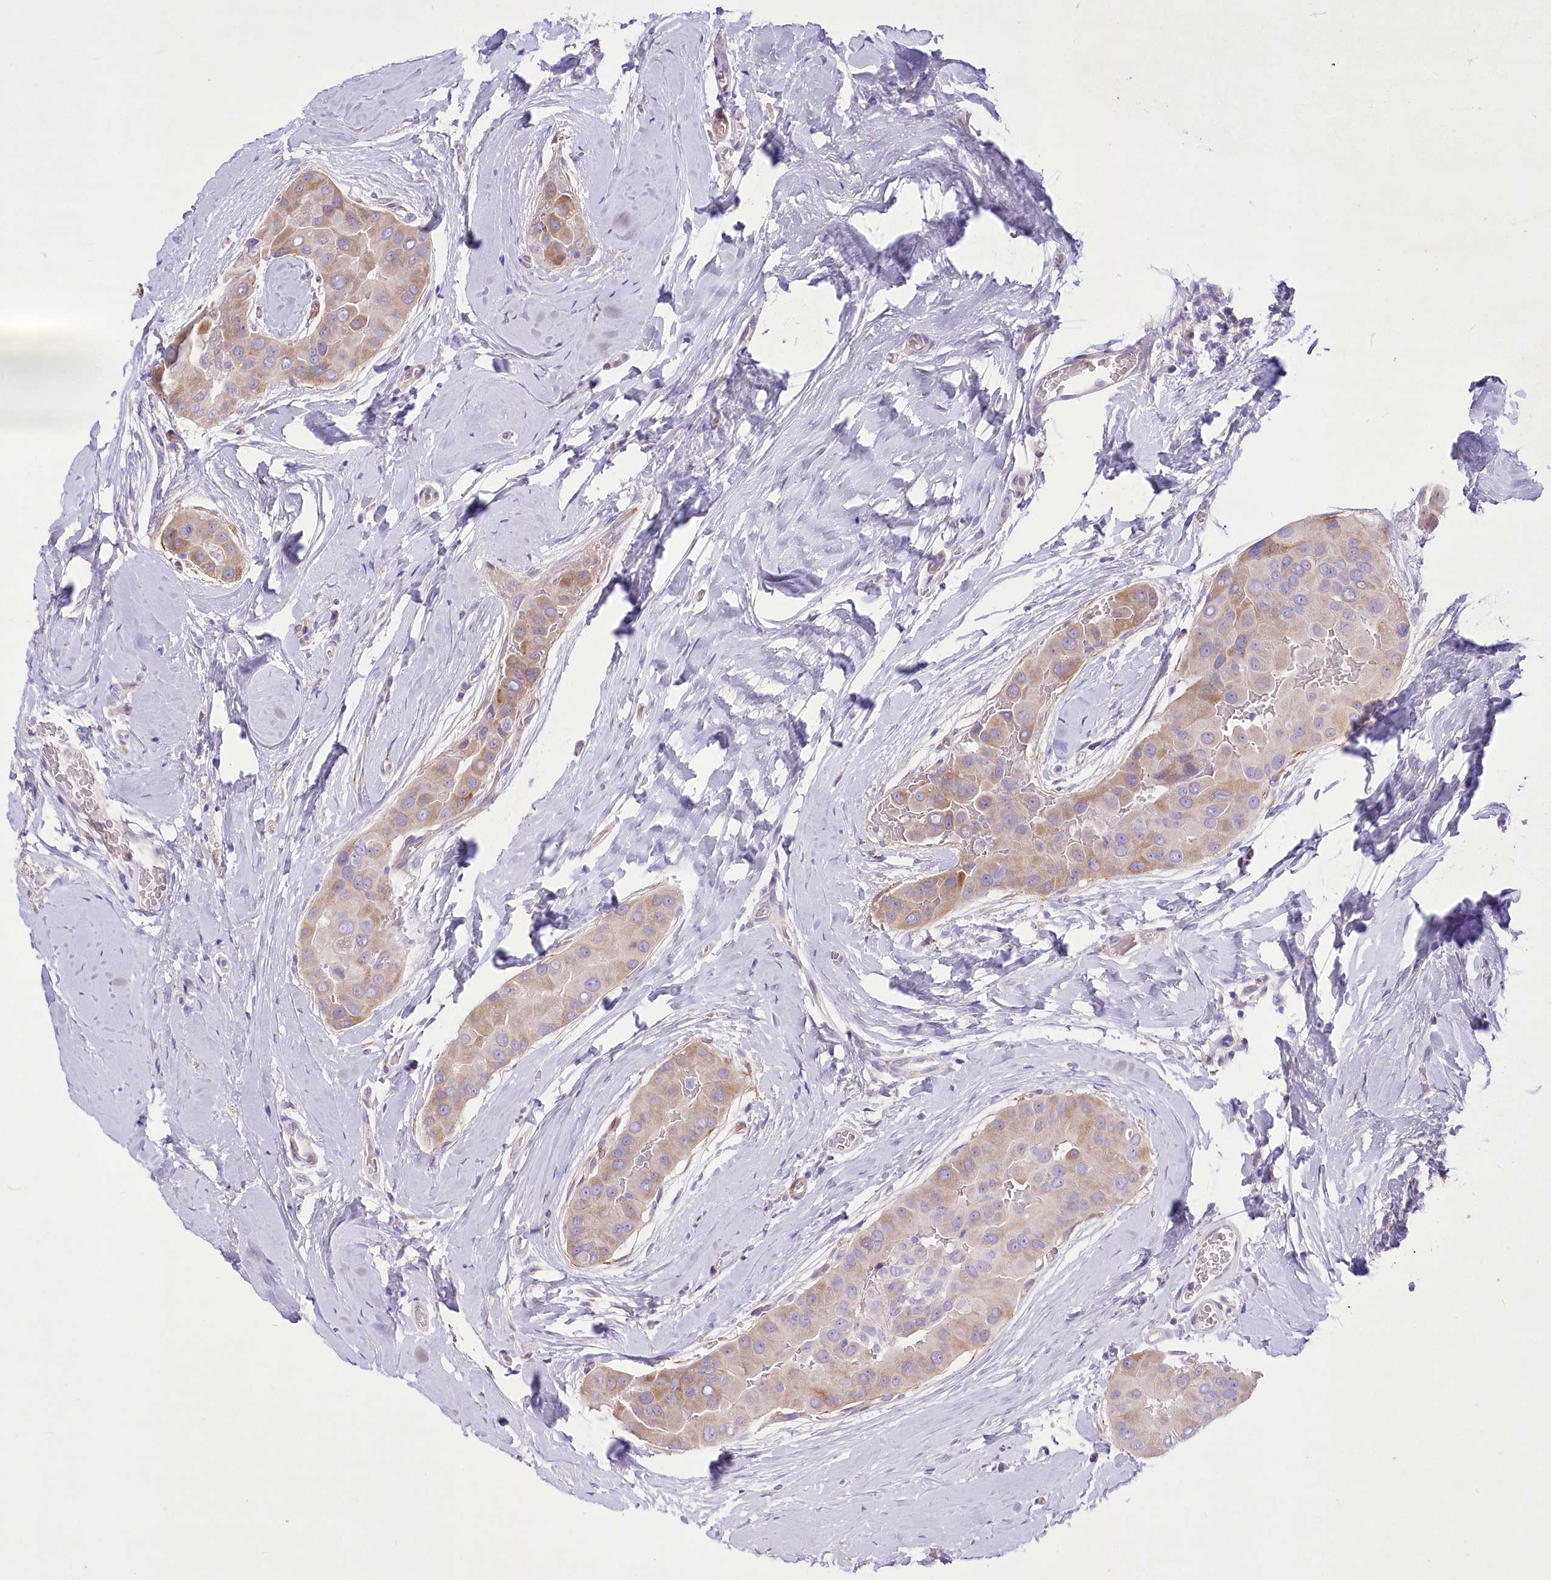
{"staining": {"intensity": "weak", "quantity": ">75%", "location": "cytoplasmic/membranous"}, "tissue": "thyroid cancer", "cell_type": "Tumor cells", "image_type": "cancer", "snomed": [{"axis": "morphology", "description": "Papillary adenocarcinoma, NOS"}, {"axis": "topography", "description": "Thyroid gland"}], "caption": "Immunohistochemistry (IHC) of thyroid papillary adenocarcinoma demonstrates low levels of weak cytoplasmic/membranous positivity in approximately >75% of tumor cells.", "gene": "ANGPTL3", "patient": {"sex": "male", "age": 33}}